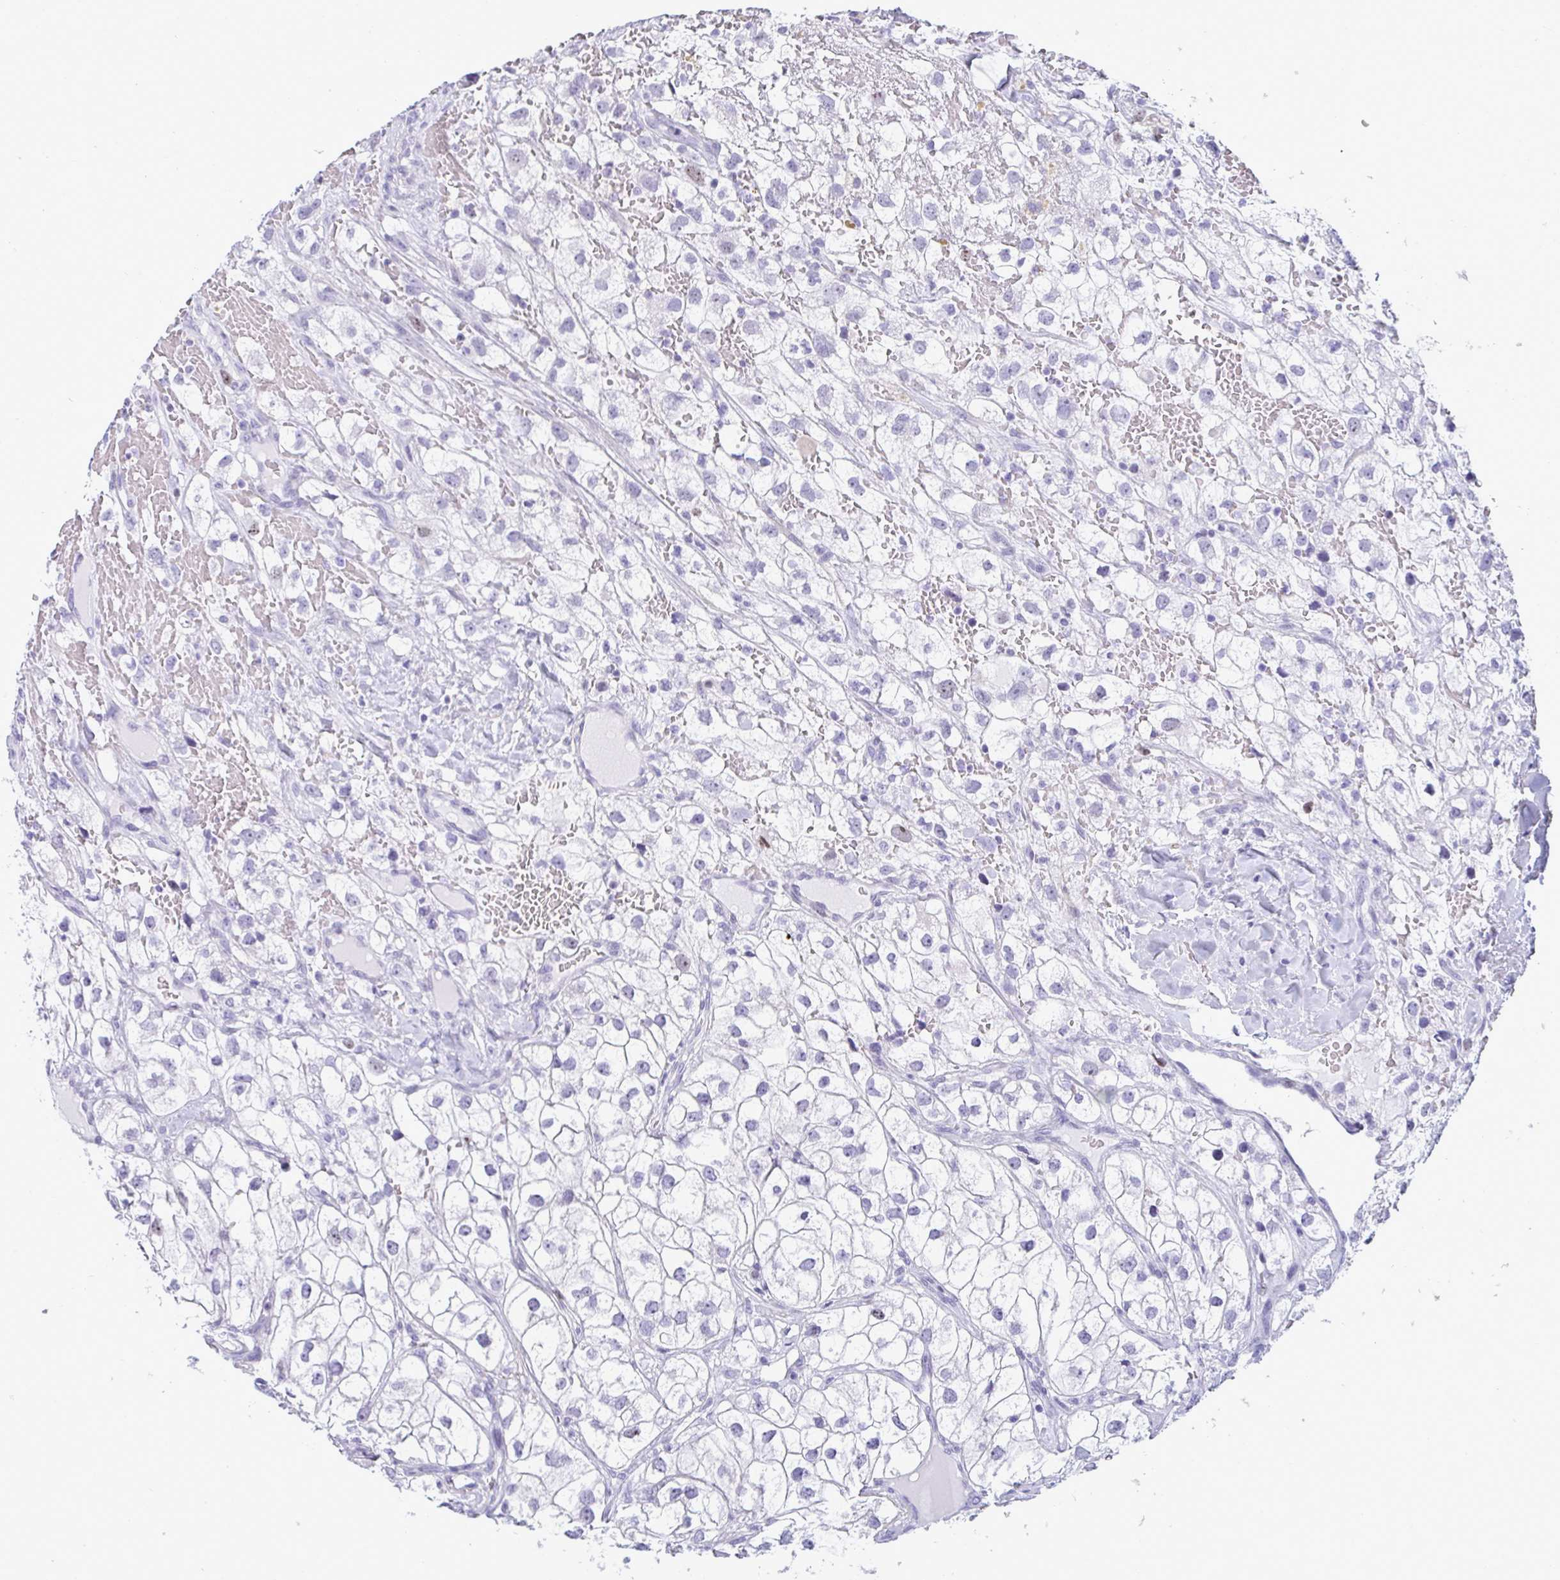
{"staining": {"intensity": "negative", "quantity": "none", "location": "none"}, "tissue": "renal cancer", "cell_type": "Tumor cells", "image_type": "cancer", "snomed": [{"axis": "morphology", "description": "Adenocarcinoma, NOS"}, {"axis": "topography", "description": "Kidney"}], "caption": "The histopathology image shows no significant staining in tumor cells of renal cancer.", "gene": "SUZ12", "patient": {"sex": "male", "age": 59}}